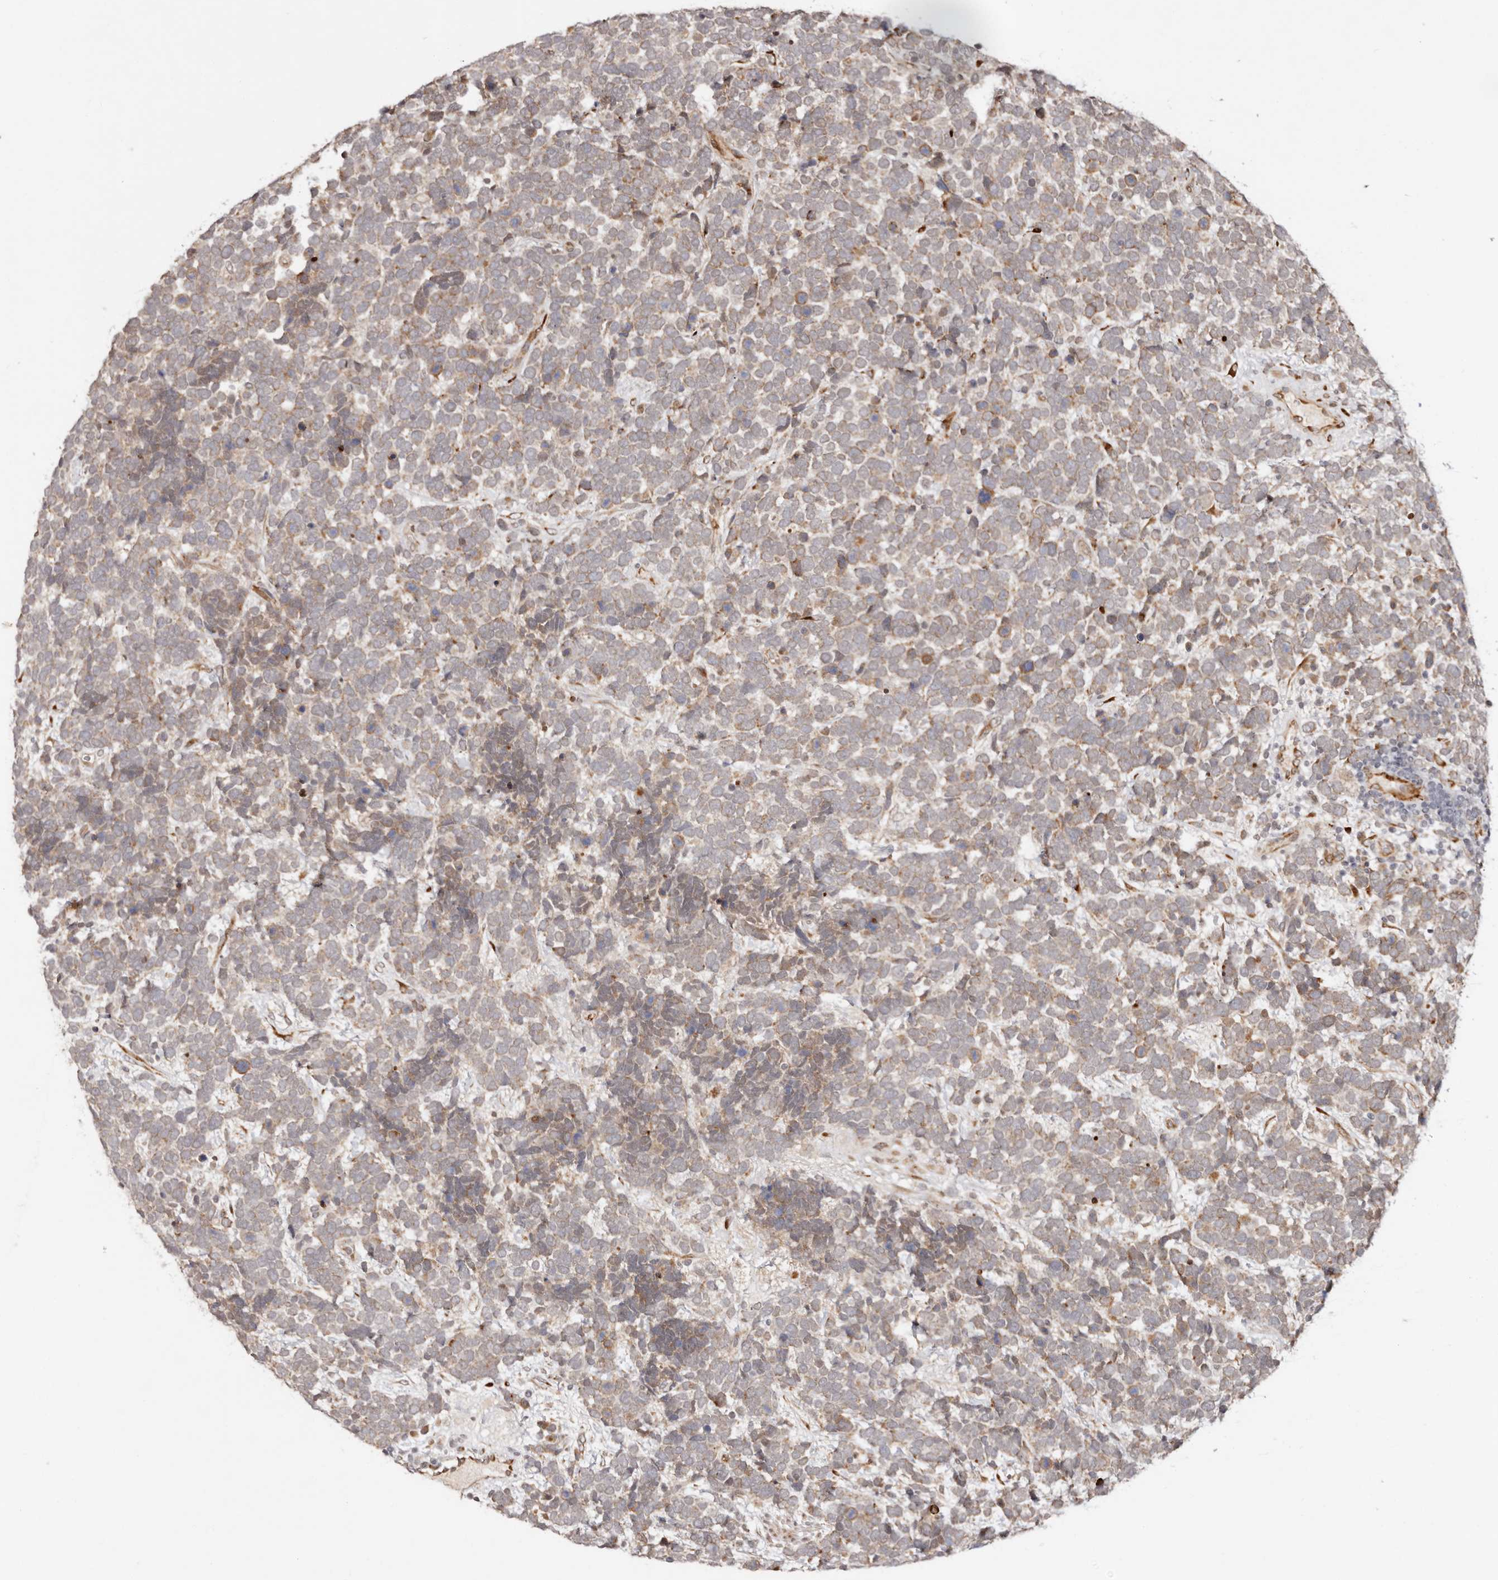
{"staining": {"intensity": "weak", "quantity": ">75%", "location": "cytoplasmic/membranous"}, "tissue": "urothelial cancer", "cell_type": "Tumor cells", "image_type": "cancer", "snomed": [{"axis": "morphology", "description": "Urothelial carcinoma, High grade"}, {"axis": "topography", "description": "Urinary bladder"}], "caption": "IHC micrograph of human urothelial carcinoma (high-grade) stained for a protein (brown), which shows low levels of weak cytoplasmic/membranous expression in approximately >75% of tumor cells.", "gene": "BCL2L15", "patient": {"sex": "female", "age": 82}}